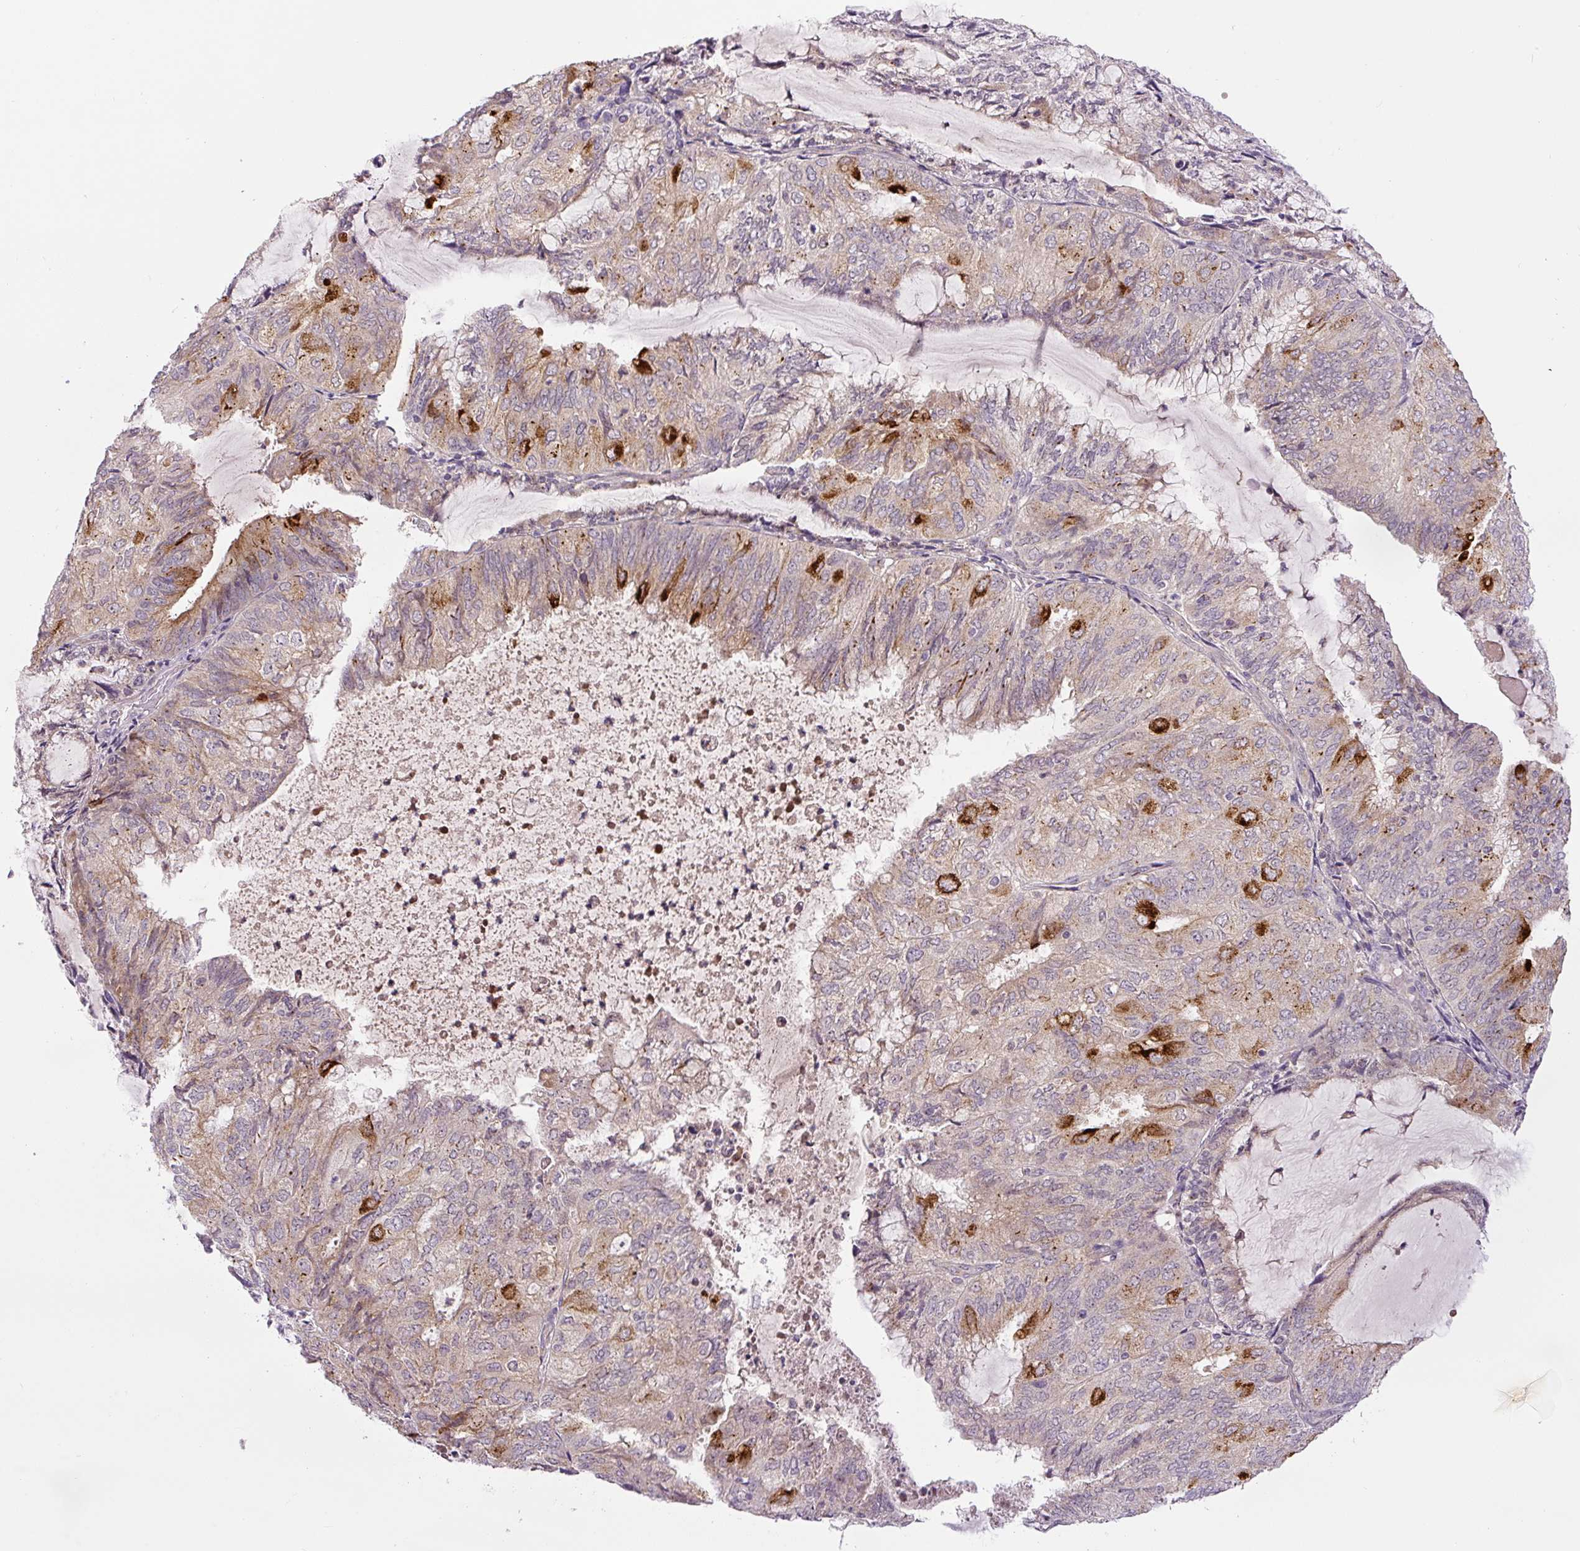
{"staining": {"intensity": "strong", "quantity": "<25%", "location": "cytoplasmic/membranous"}, "tissue": "endometrial cancer", "cell_type": "Tumor cells", "image_type": "cancer", "snomed": [{"axis": "morphology", "description": "Adenocarcinoma, NOS"}, {"axis": "topography", "description": "Endometrium"}], "caption": "A high-resolution micrograph shows IHC staining of endometrial cancer (adenocarcinoma), which demonstrates strong cytoplasmic/membranous positivity in approximately <25% of tumor cells.", "gene": "PCM1", "patient": {"sex": "female", "age": 81}}